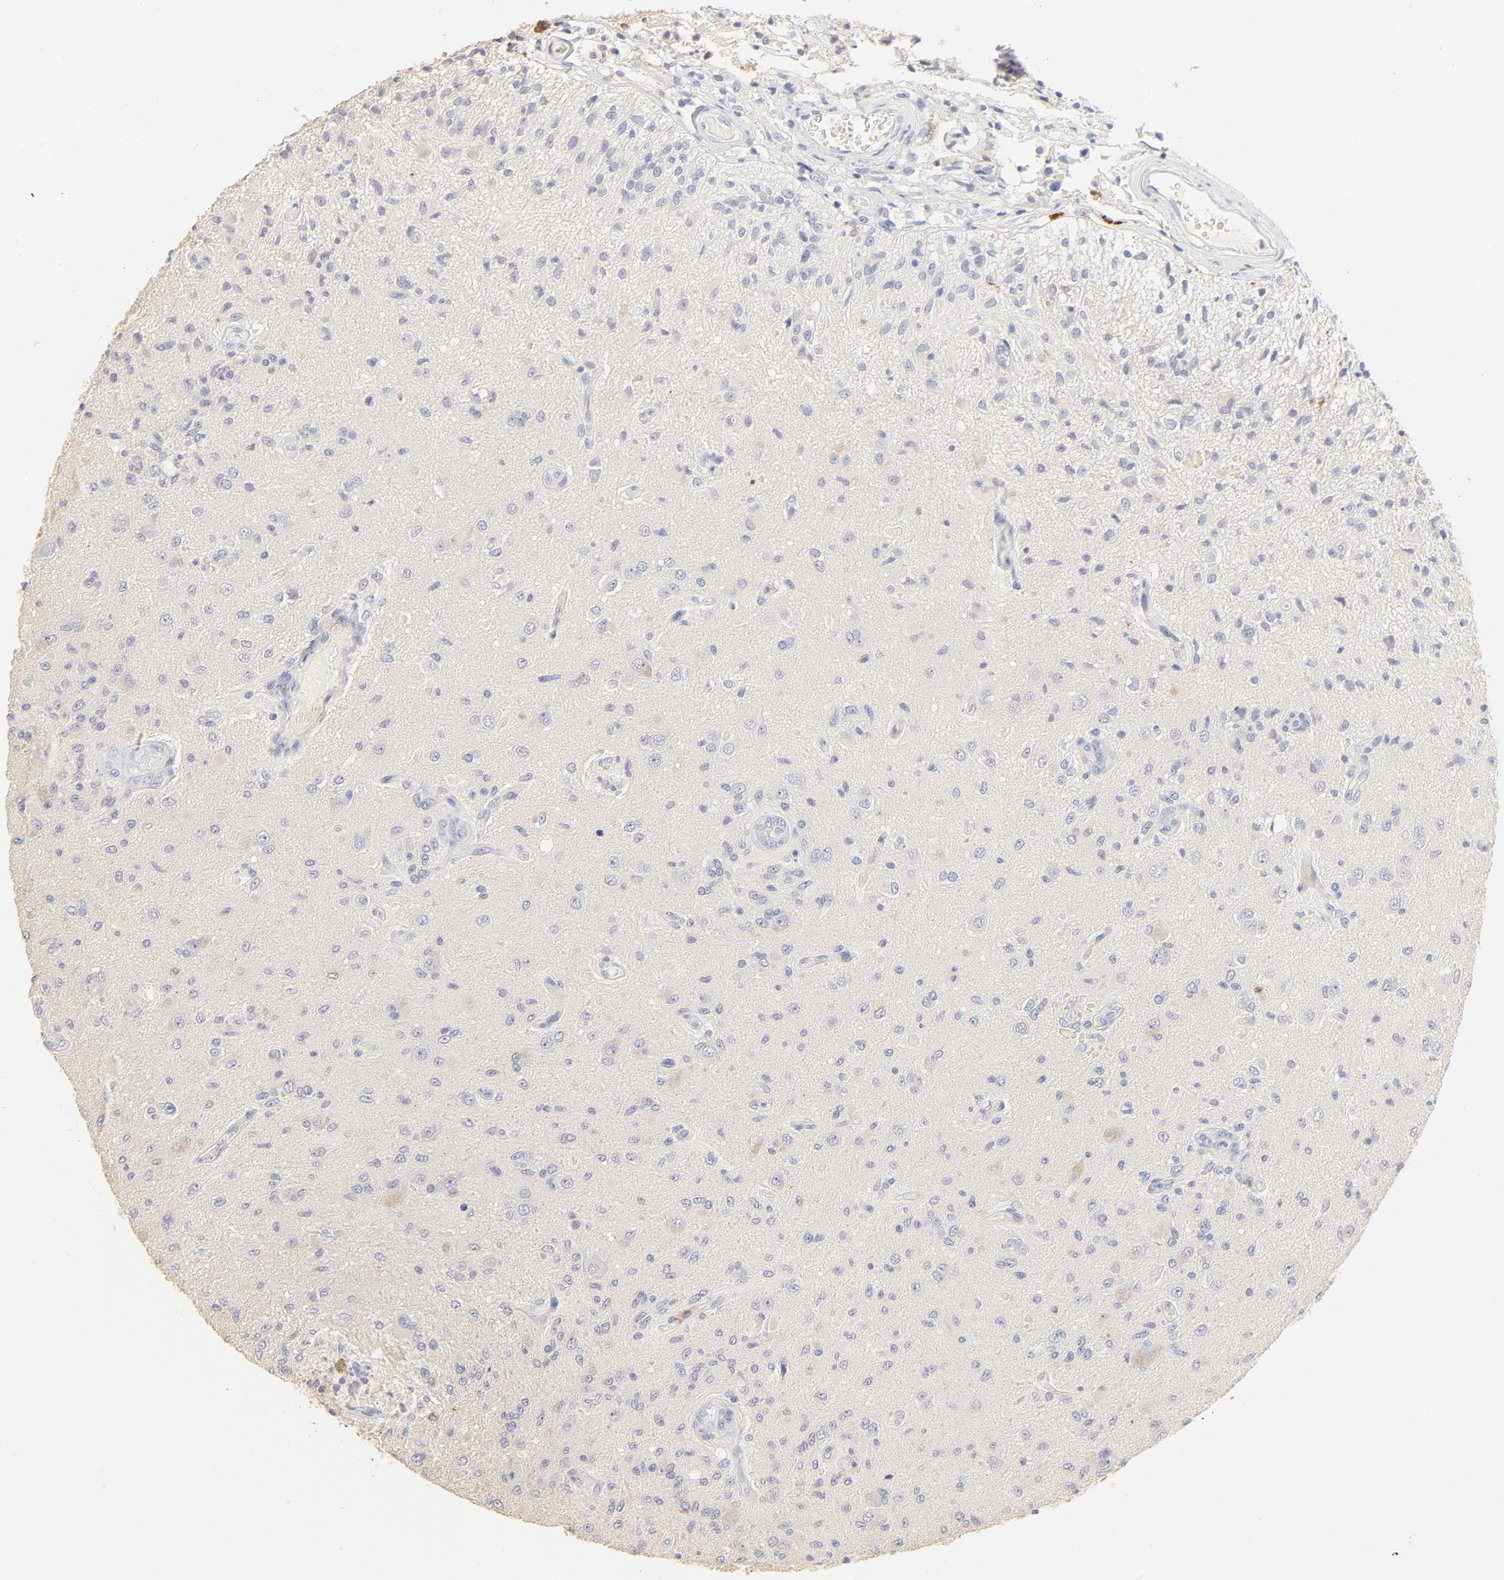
{"staining": {"intensity": "weak", "quantity": "<25%", "location": "cytoplasmic/membranous"}, "tissue": "glioma", "cell_type": "Tumor cells", "image_type": "cancer", "snomed": [{"axis": "morphology", "description": "Normal tissue, NOS"}, {"axis": "morphology", "description": "Glioma, malignant, High grade"}, {"axis": "topography", "description": "Cerebral cortex"}], "caption": "An IHC micrograph of malignant high-grade glioma is shown. There is no staining in tumor cells of malignant high-grade glioma. (Stains: DAB immunohistochemistry (IHC) with hematoxylin counter stain, Microscopy: brightfield microscopy at high magnification).", "gene": "FCGBP", "patient": {"sex": "male", "age": 77}}